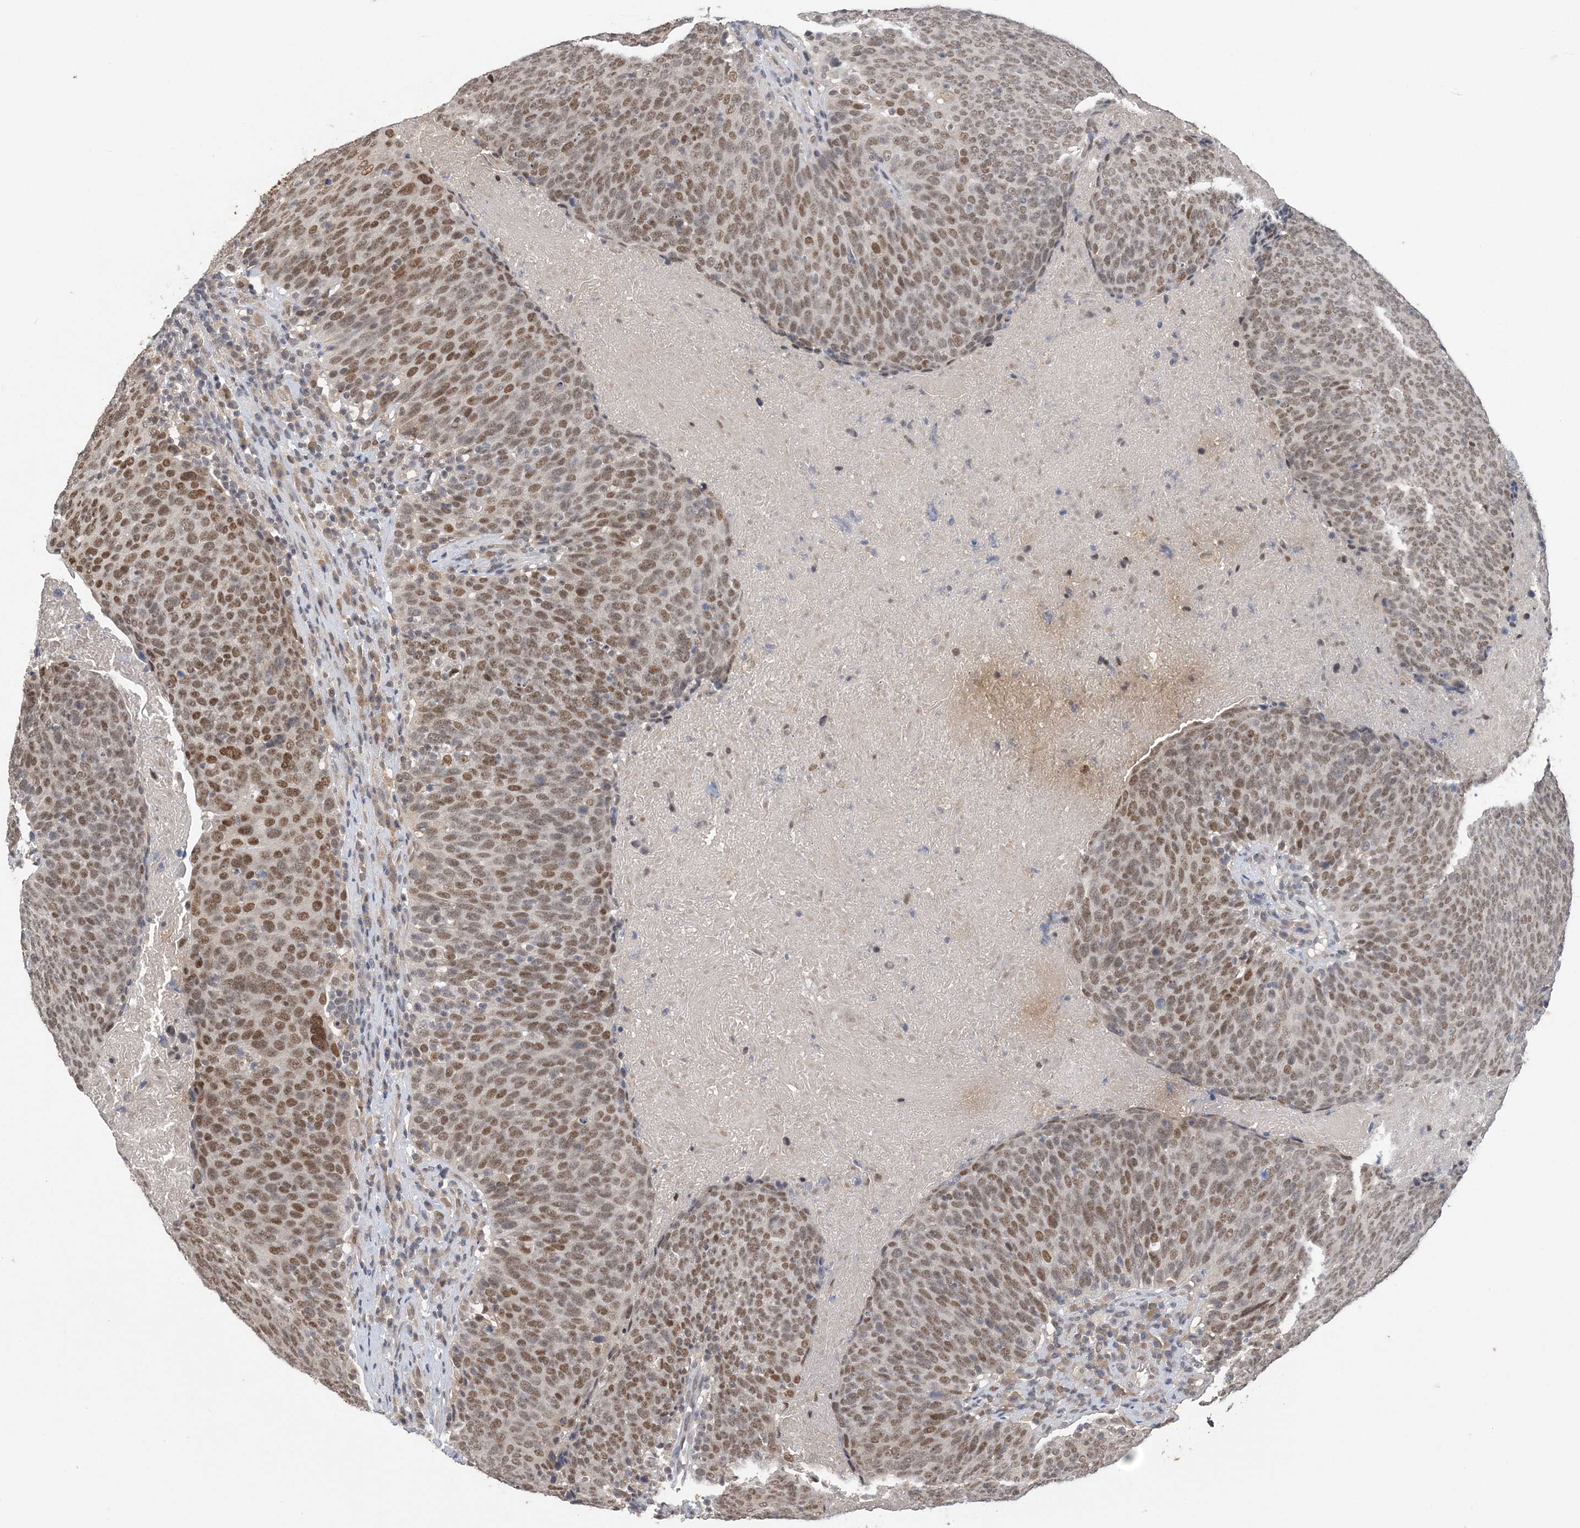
{"staining": {"intensity": "moderate", "quantity": ">75%", "location": "nuclear"}, "tissue": "head and neck cancer", "cell_type": "Tumor cells", "image_type": "cancer", "snomed": [{"axis": "morphology", "description": "Squamous cell carcinoma, NOS"}, {"axis": "morphology", "description": "Squamous cell carcinoma, metastatic, NOS"}, {"axis": "topography", "description": "Lymph node"}, {"axis": "topography", "description": "Head-Neck"}], "caption": "This is an image of IHC staining of head and neck cancer (metastatic squamous cell carcinoma), which shows moderate positivity in the nuclear of tumor cells.", "gene": "ZBTB7A", "patient": {"sex": "male", "age": 62}}